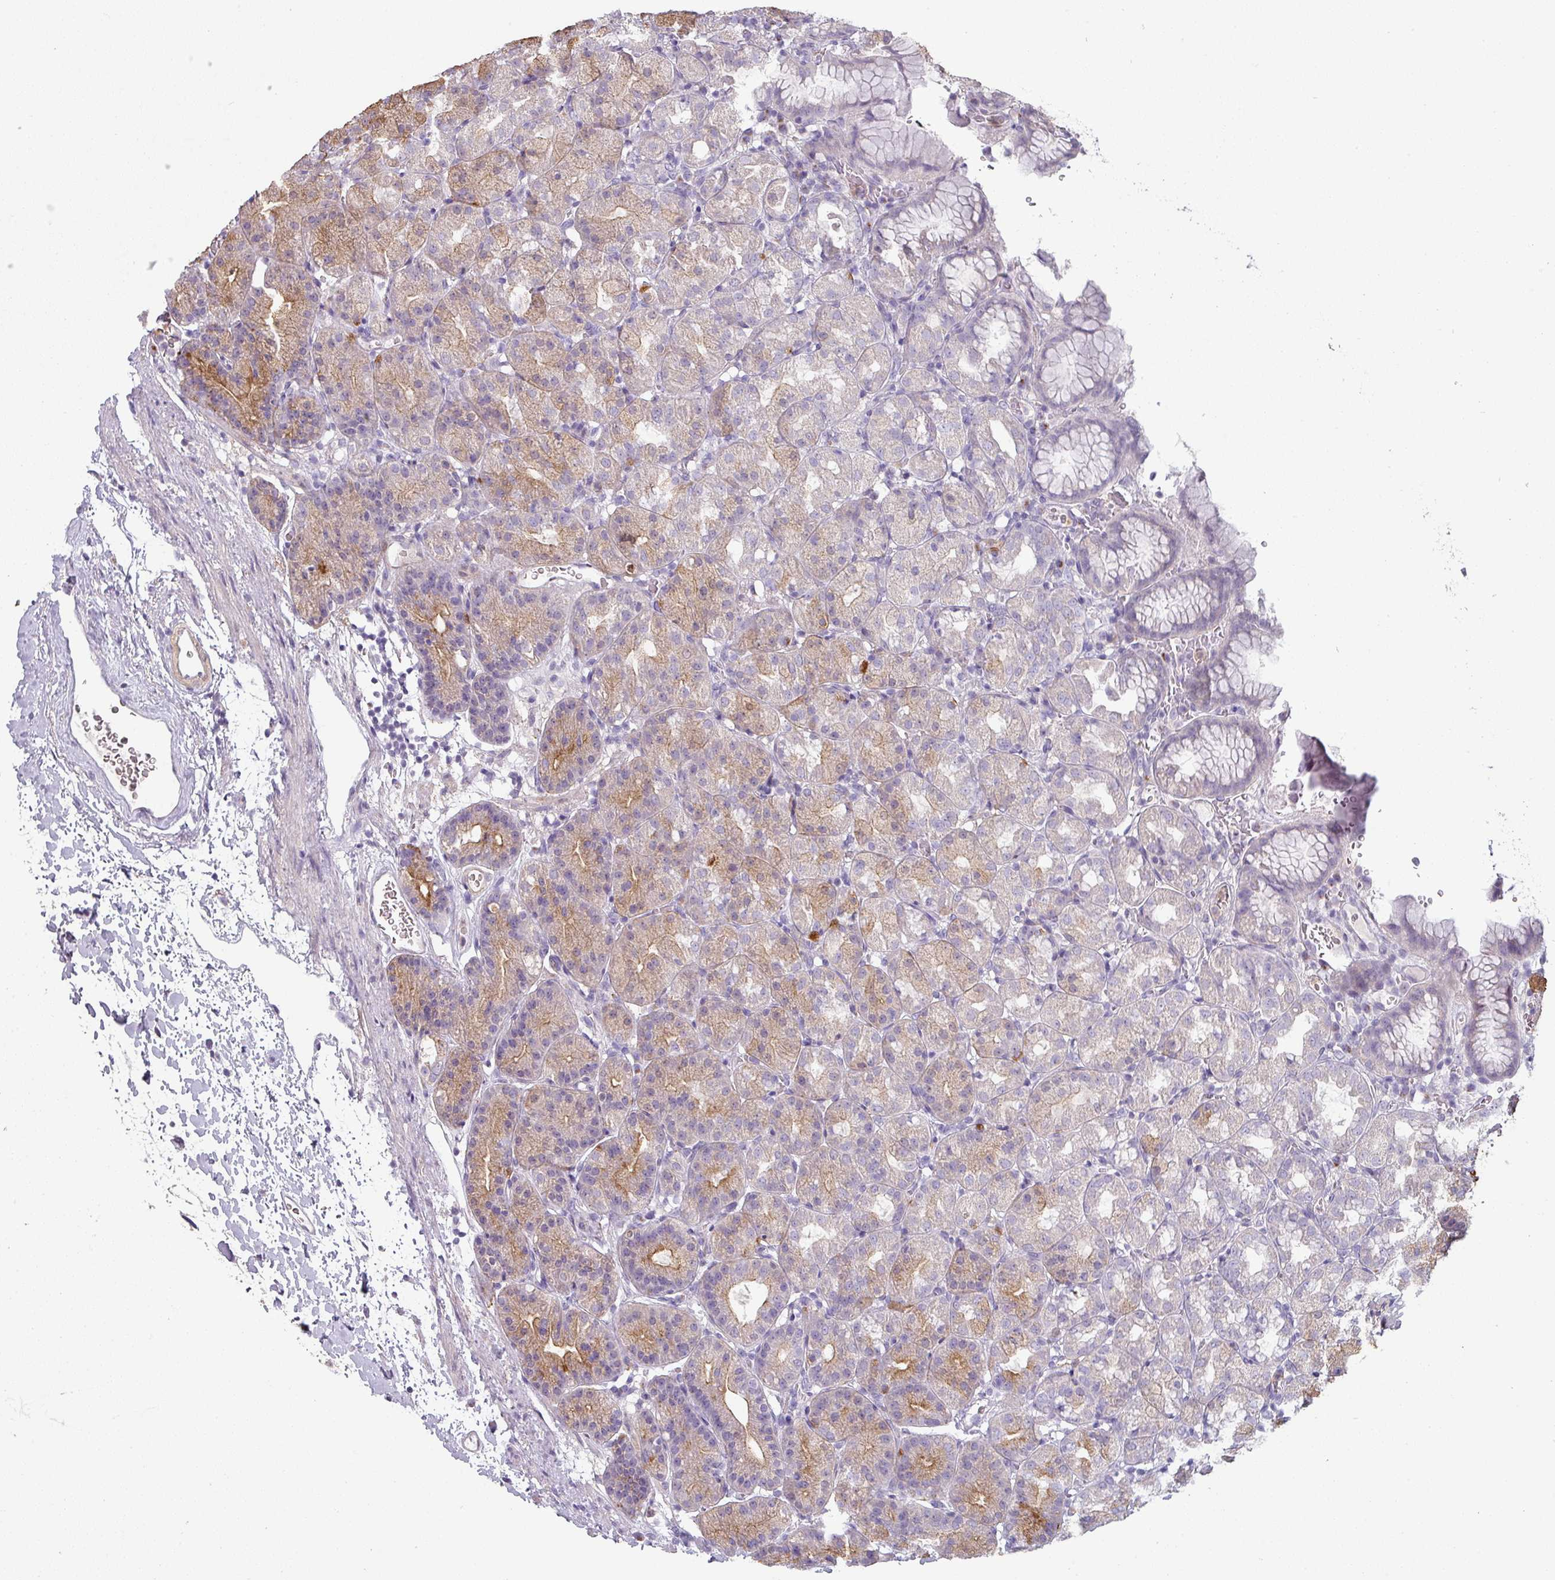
{"staining": {"intensity": "moderate", "quantity": "<25%", "location": "cytoplasmic/membranous"}, "tissue": "stomach", "cell_type": "Glandular cells", "image_type": "normal", "snomed": [{"axis": "morphology", "description": "Normal tissue, NOS"}, {"axis": "topography", "description": "Stomach, upper"}], "caption": "IHC staining of normal stomach, which displays low levels of moderate cytoplasmic/membranous positivity in approximately <25% of glandular cells indicating moderate cytoplasmic/membranous protein positivity. The staining was performed using DAB (brown) for protein detection and nuclei were counterstained in hematoxylin (blue).", "gene": "MAGEC3", "patient": {"sex": "female", "age": 81}}